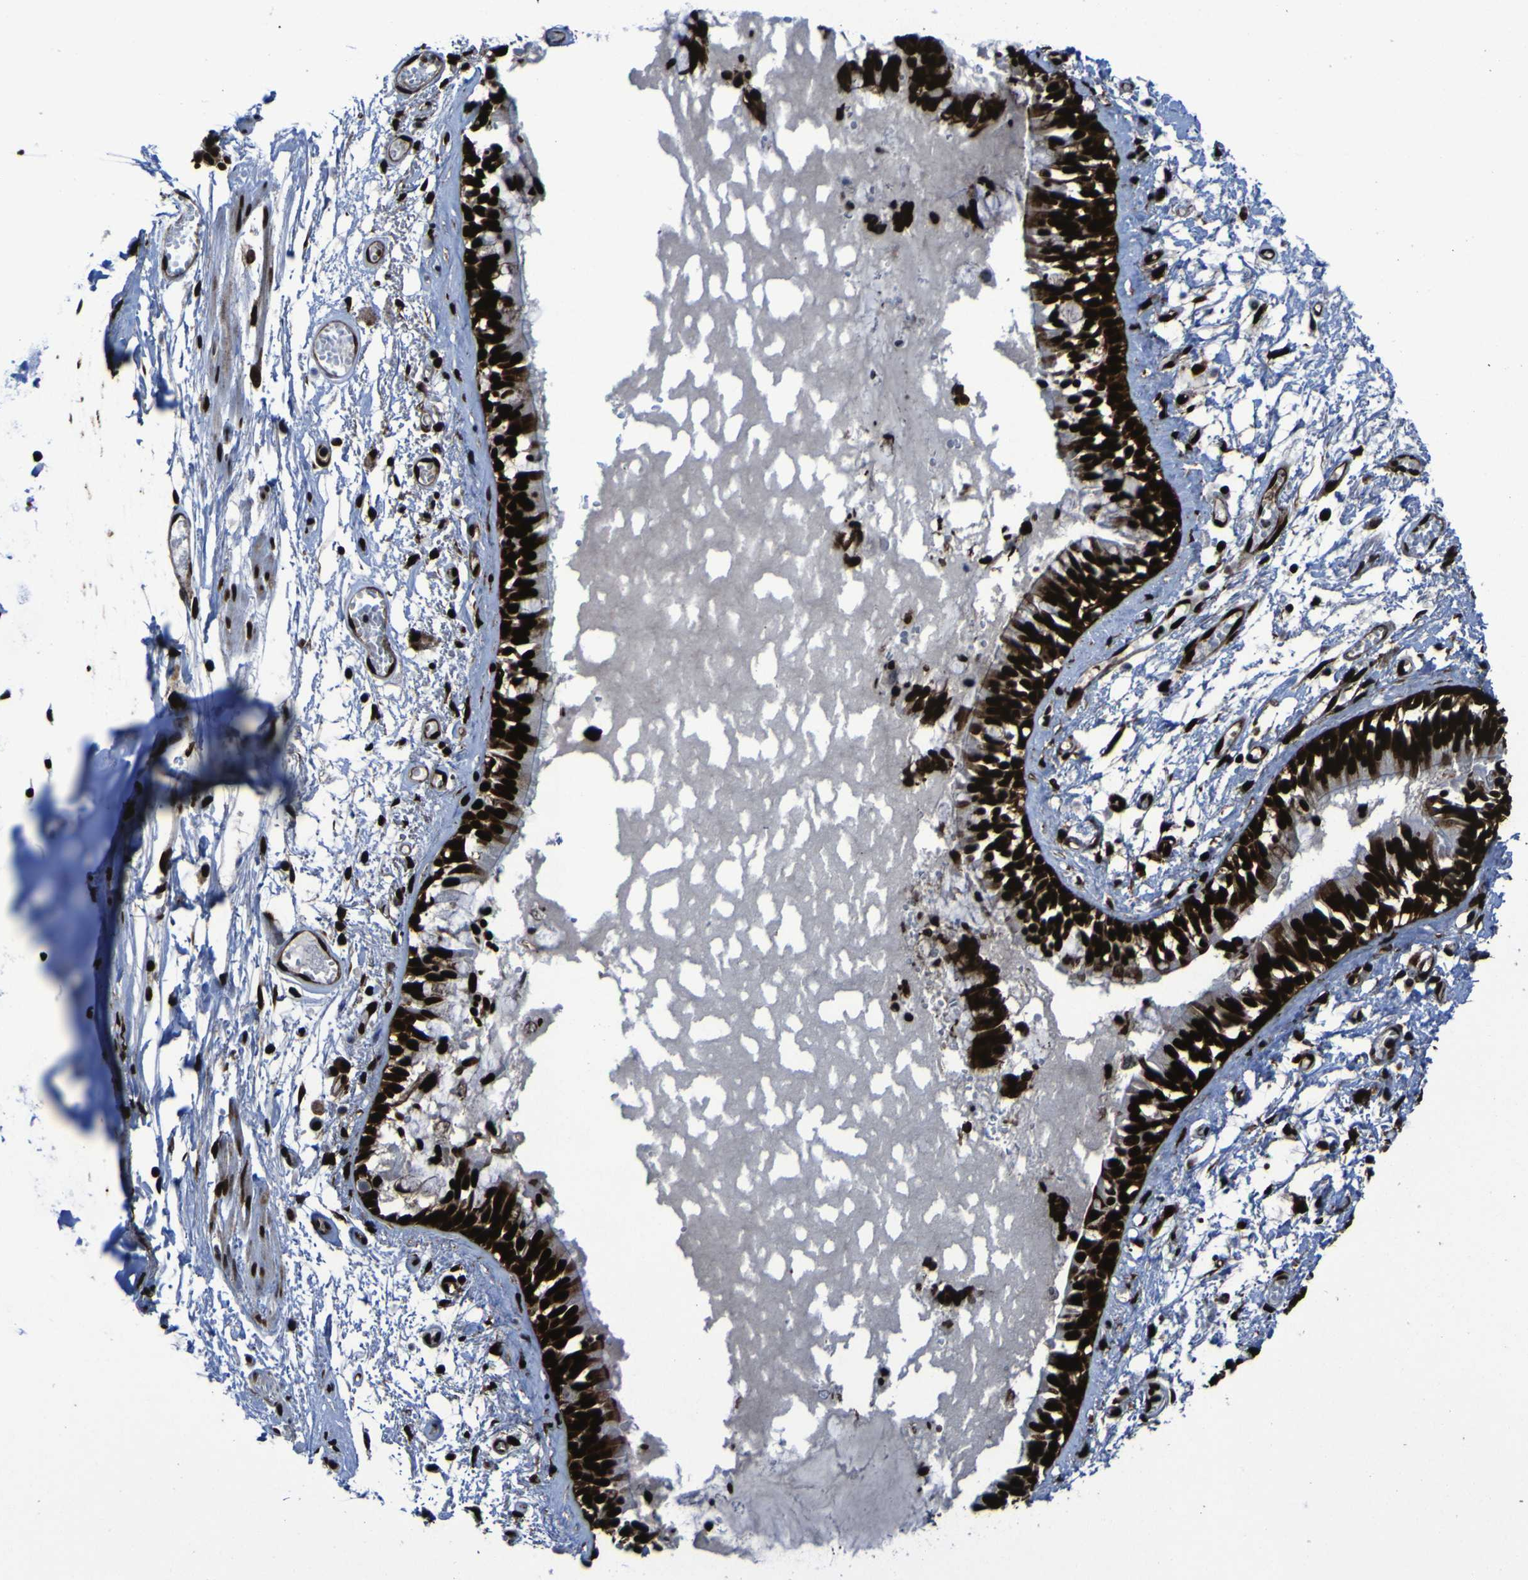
{"staining": {"intensity": "strong", "quantity": ">75%", "location": "nuclear"}, "tissue": "bronchus", "cell_type": "Respiratory epithelial cells", "image_type": "normal", "snomed": [{"axis": "morphology", "description": "Normal tissue, NOS"}, {"axis": "morphology", "description": "Inflammation, NOS"}, {"axis": "topography", "description": "Cartilage tissue"}, {"axis": "topography", "description": "Lung"}], "caption": "DAB (3,3'-diaminobenzidine) immunohistochemical staining of benign human bronchus exhibits strong nuclear protein staining in approximately >75% of respiratory epithelial cells.", "gene": "NPM1", "patient": {"sex": "male", "age": 71}}